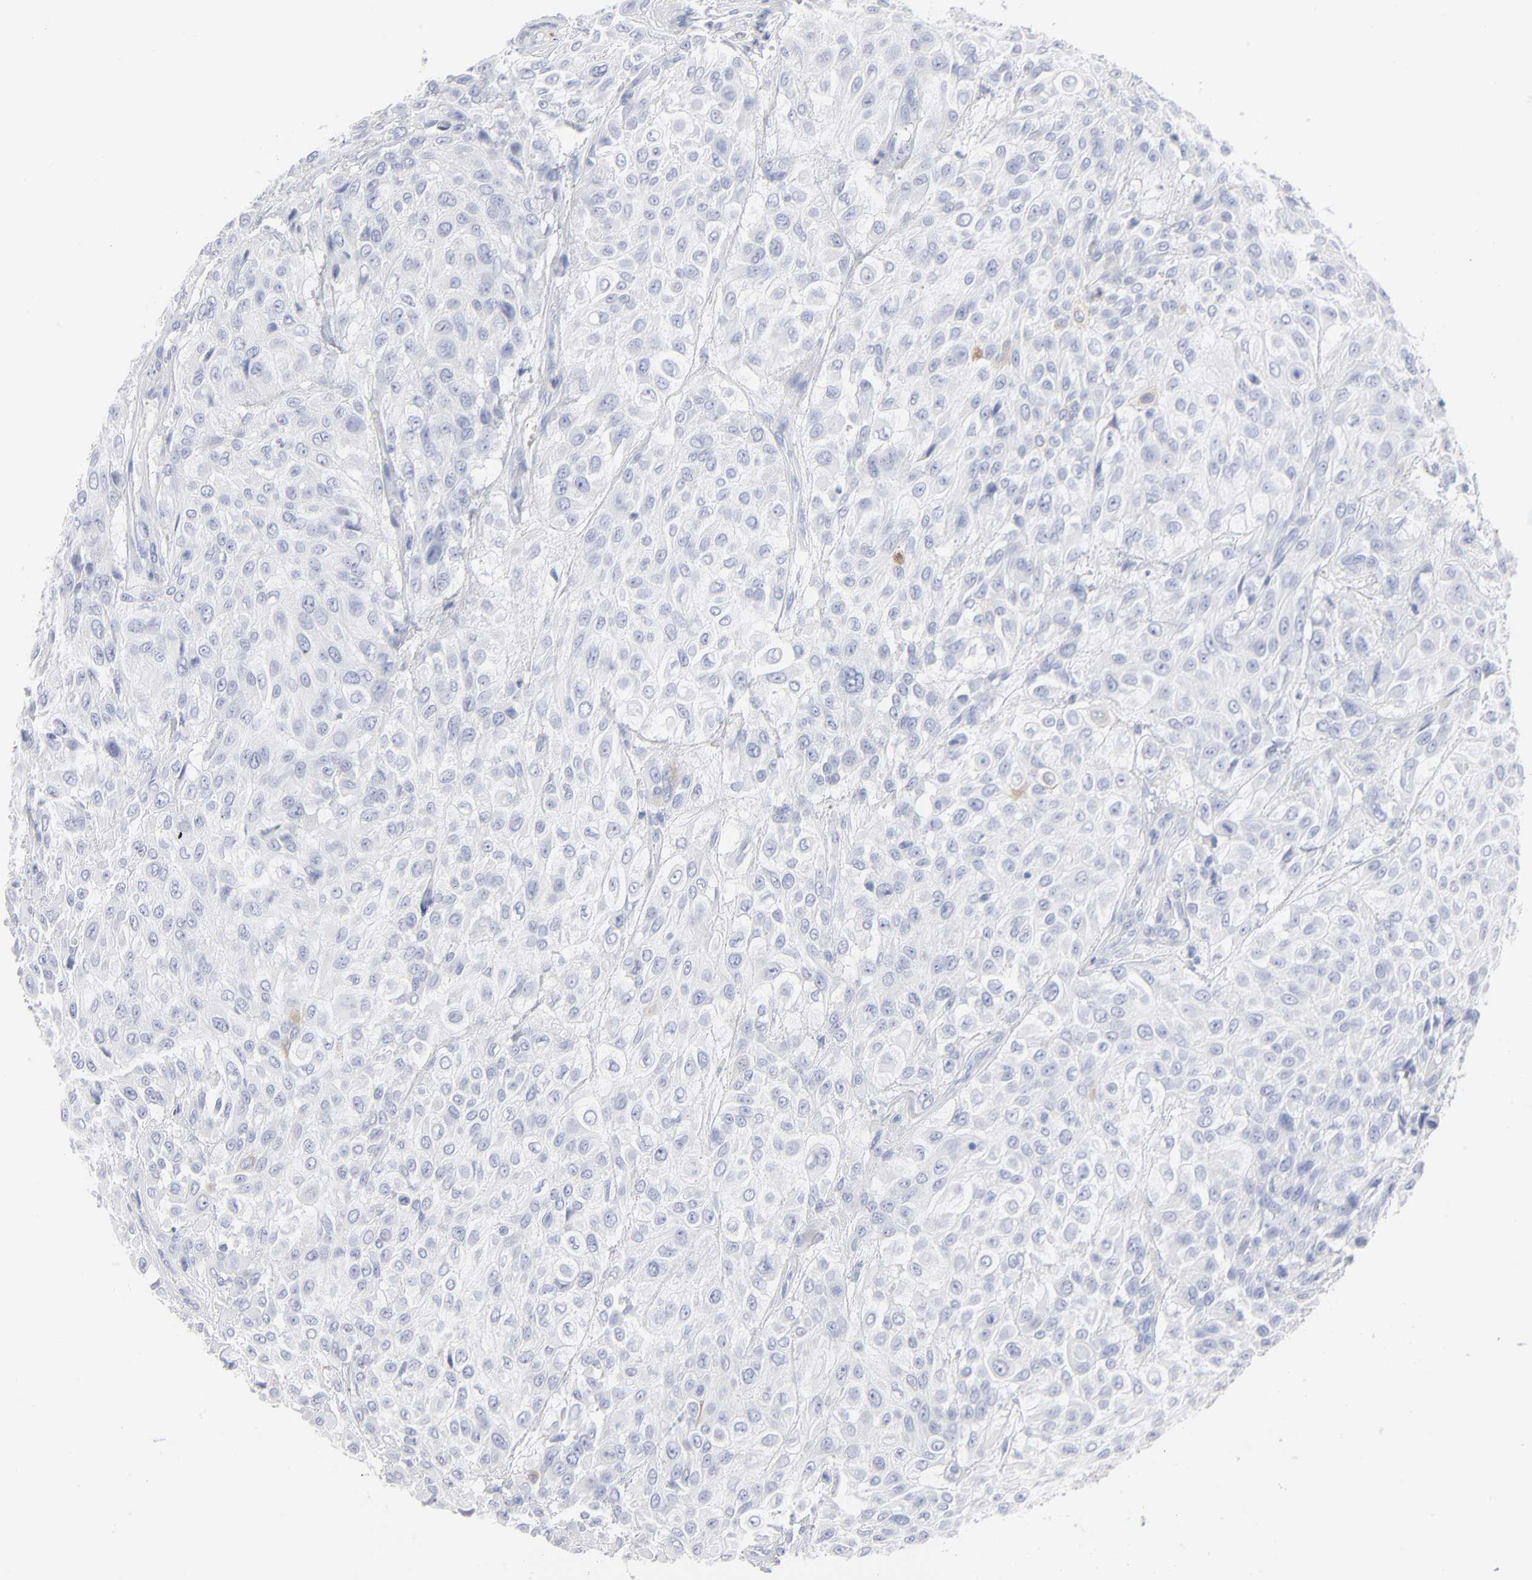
{"staining": {"intensity": "negative", "quantity": "none", "location": "none"}, "tissue": "urothelial cancer", "cell_type": "Tumor cells", "image_type": "cancer", "snomed": [{"axis": "morphology", "description": "Urothelial carcinoma, High grade"}, {"axis": "topography", "description": "Urinary bladder"}], "caption": "This is an immunohistochemistry photomicrograph of human urothelial cancer. There is no positivity in tumor cells.", "gene": "IFIT2", "patient": {"sex": "male", "age": 57}}